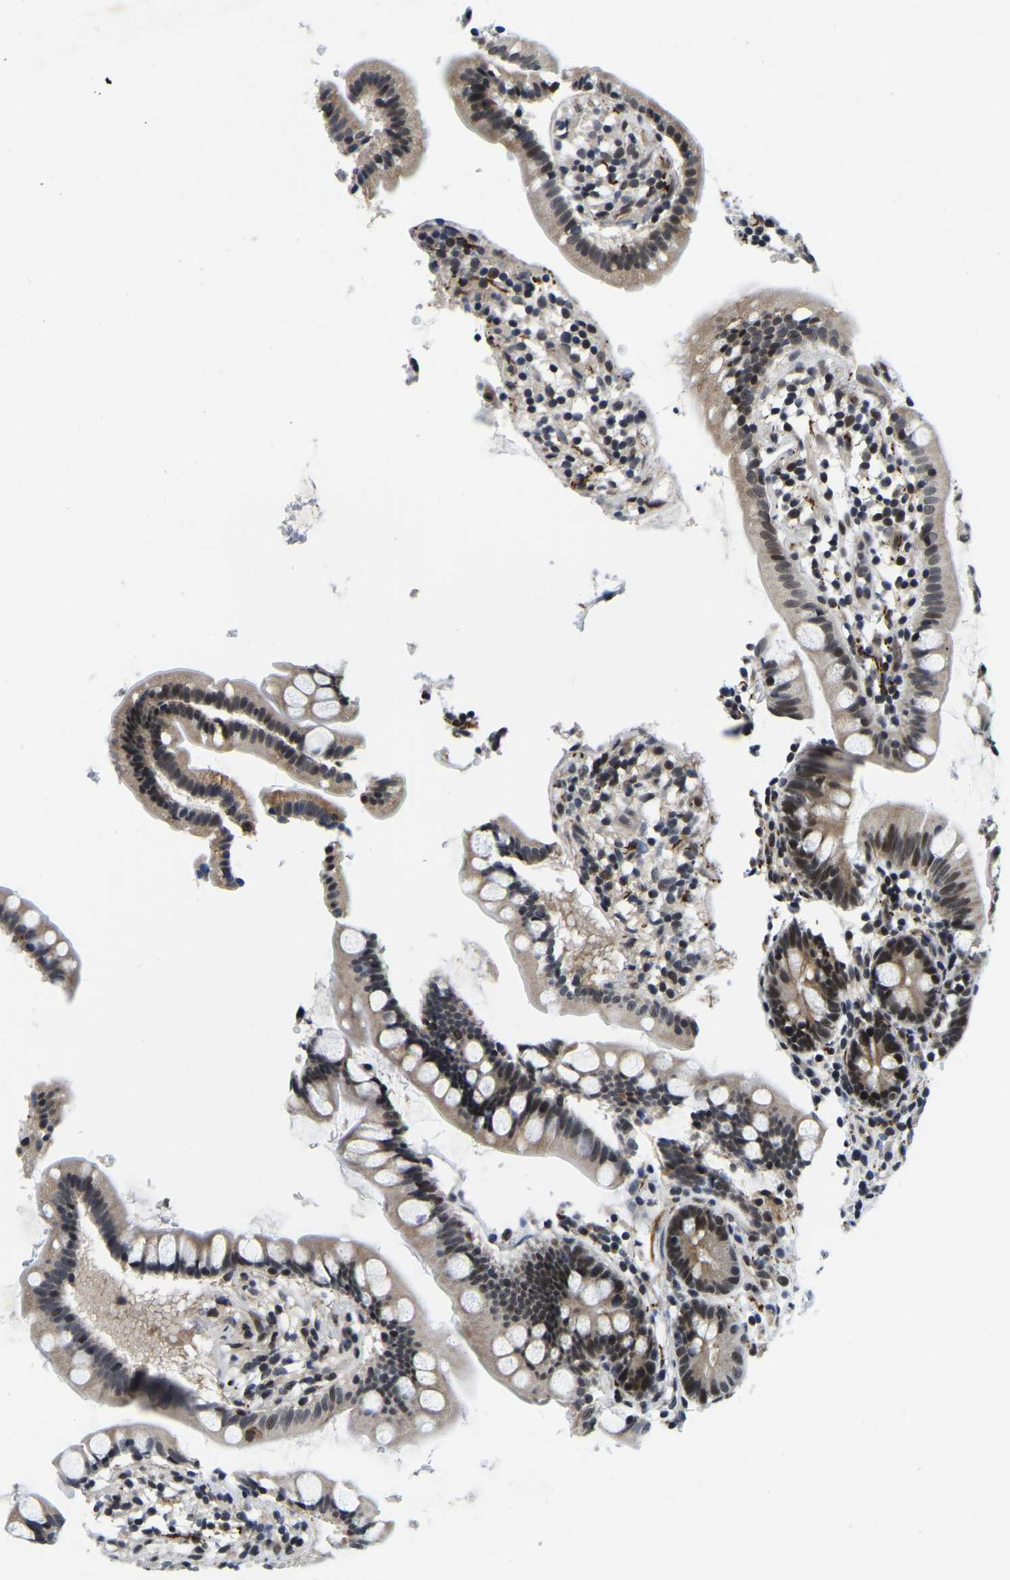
{"staining": {"intensity": "weak", "quantity": "25%-75%", "location": "cytoplasmic/membranous"}, "tissue": "small intestine", "cell_type": "Glandular cells", "image_type": "normal", "snomed": [{"axis": "morphology", "description": "Normal tissue, NOS"}, {"axis": "topography", "description": "Small intestine"}], "caption": "Immunohistochemical staining of unremarkable human small intestine demonstrates 25%-75% levels of weak cytoplasmic/membranous protein expression in approximately 25%-75% of glandular cells.", "gene": "POLDIP3", "patient": {"sex": "female", "age": 84}}